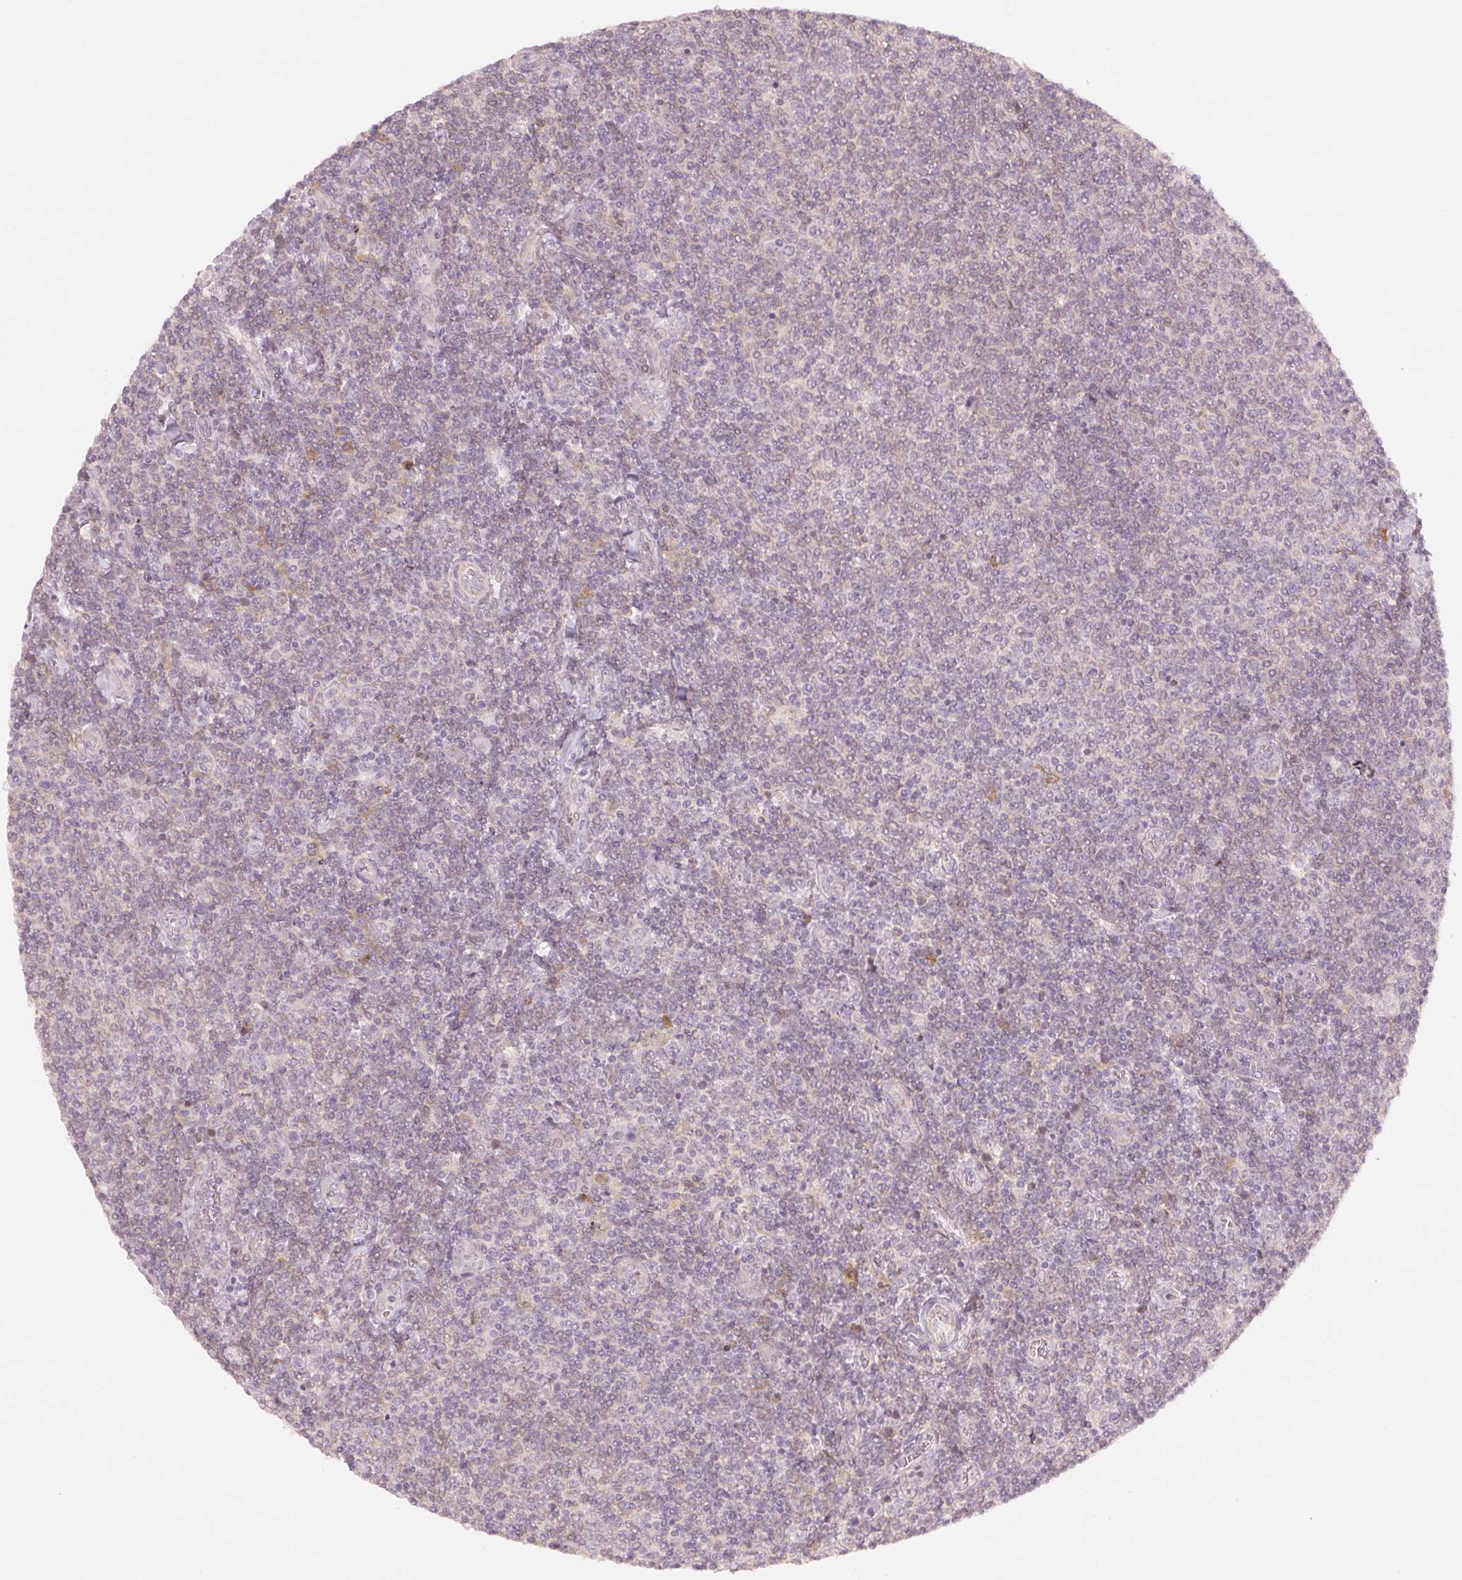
{"staining": {"intensity": "negative", "quantity": "none", "location": "none"}, "tissue": "lymphoma", "cell_type": "Tumor cells", "image_type": "cancer", "snomed": [{"axis": "morphology", "description": "Malignant lymphoma, non-Hodgkin's type, Low grade"}, {"axis": "topography", "description": "Lymph node"}], "caption": "Photomicrograph shows no significant protein positivity in tumor cells of malignant lymphoma, non-Hodgkin's type (low-grade).", "gene": "DENND2C", "patient": {"sex": "male", "age": 52}}